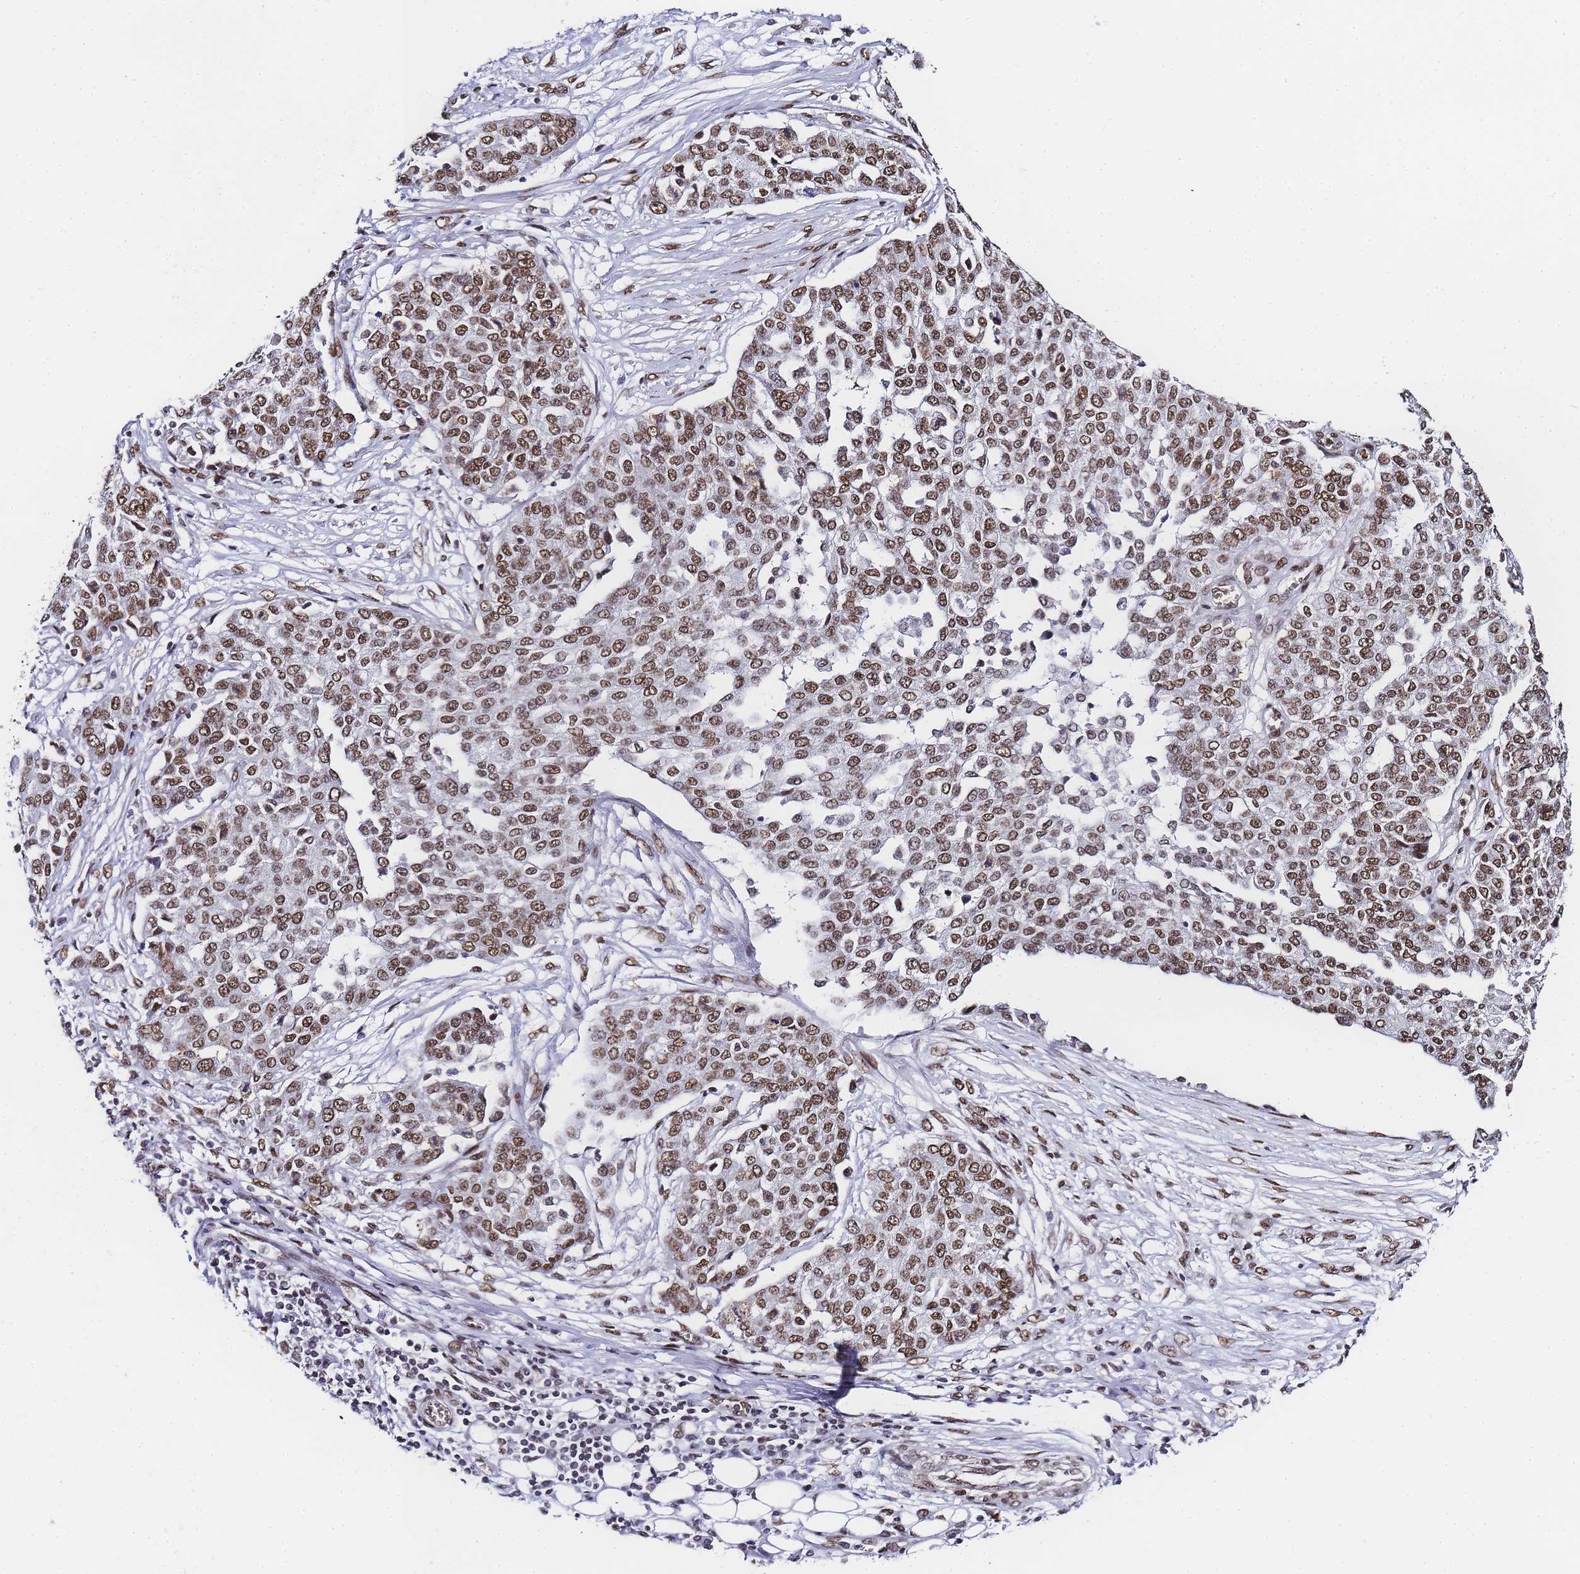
{"staining": {"intensity": "moderate", "quantity": ">75%", "location": "nuclear"}, "tissue": "ovarian cancer", "cell_type": "Tumor cells", "image_type": "cancer", "snomed": [{"axis": "morphology", "description": "Cystadenocarcinoma, serous, NOS"}, {"axis": "topography", "description": "Soft tissue"}, {"axis": "topography", "description": "Ovary"}], "caption": "Ovarian serous cystadenocarcinoma tissue exhibits moderate nuclear expression in about >75% of tumor cells", "gene": "POLR1A", "patient": {"sex": "female", "age": 57}}